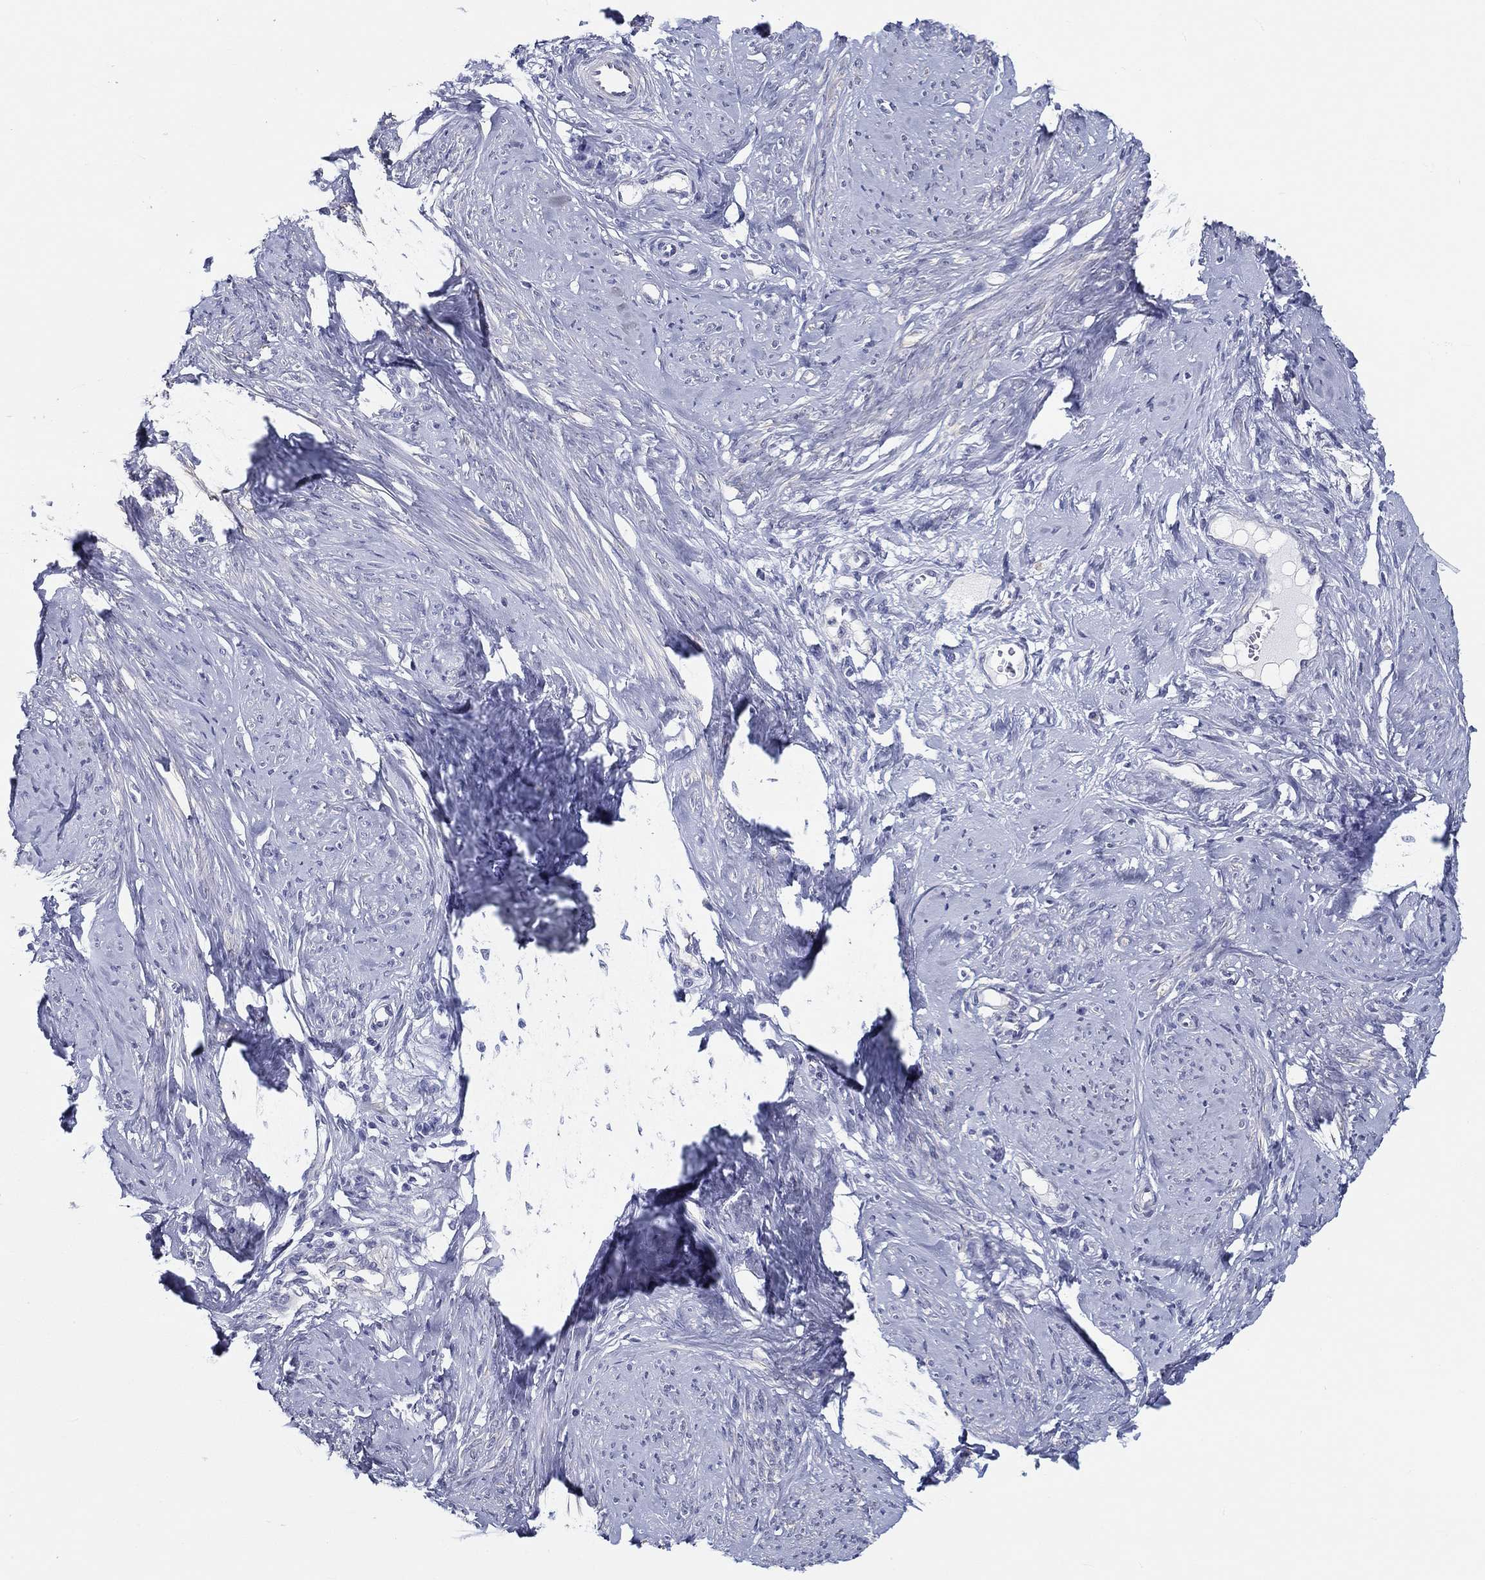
{"staining": {"intensity": "negative", "quantity": "none", "location": "none"}, "tissue": "smooth muscle", "cell_type": "Smooth muscle cells", "image_type": "normal", "snomed": [{"axis": "morphology", "description": "Normal tissue, NOS"}, {"axis": "topography", "description": "Smooth muscle"}], "caption": "A high-resolution photomicrograph shows IHC staining of unremarkable smooth muscle, which shows no significant positivity in smooth muscle cells. (Brightfield microscopy of DAB (3,3'-diaminobenzidine) immunohistochemistry at high magnification).", "gene": "CRYGD", "patient": {"sex": "female", "age": 48}}